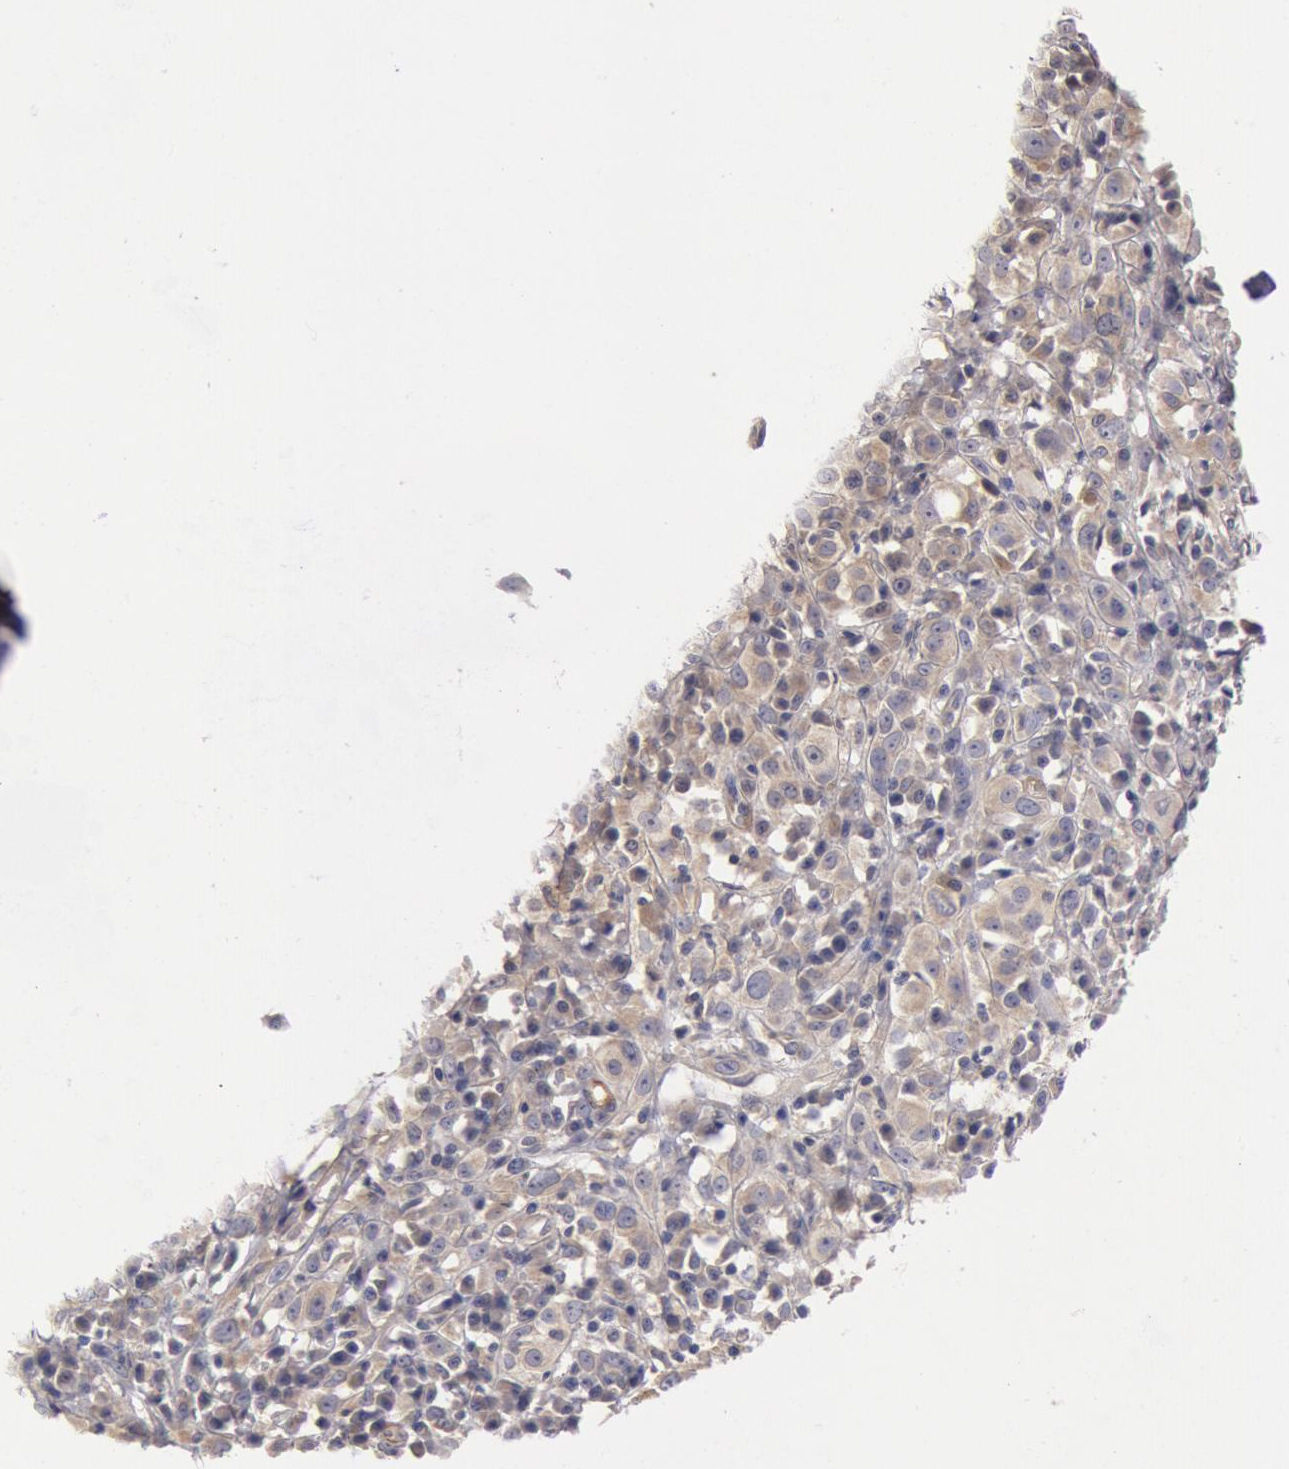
{"staining": {"intensity": "weak", "quantity": "25%-75%", "location": "cytoplasmic/membranous"}, "tissue": "melanoma", "cell_type": "Tumor cells", "image_type": "cancer", "snomed": [{"axis": "morphology", "description": "Malignant melanoma, NOS"}, {"axis": "topography", "description": "Skin"}], "caption": "Protein positivity by immunohistochemistry reveals weak cytoplasmic/membranous staining in about 25%-75% of tumor cells in melanoma.", "gene": "TMED8", "patient": {"sex": "female", "age": 52}}